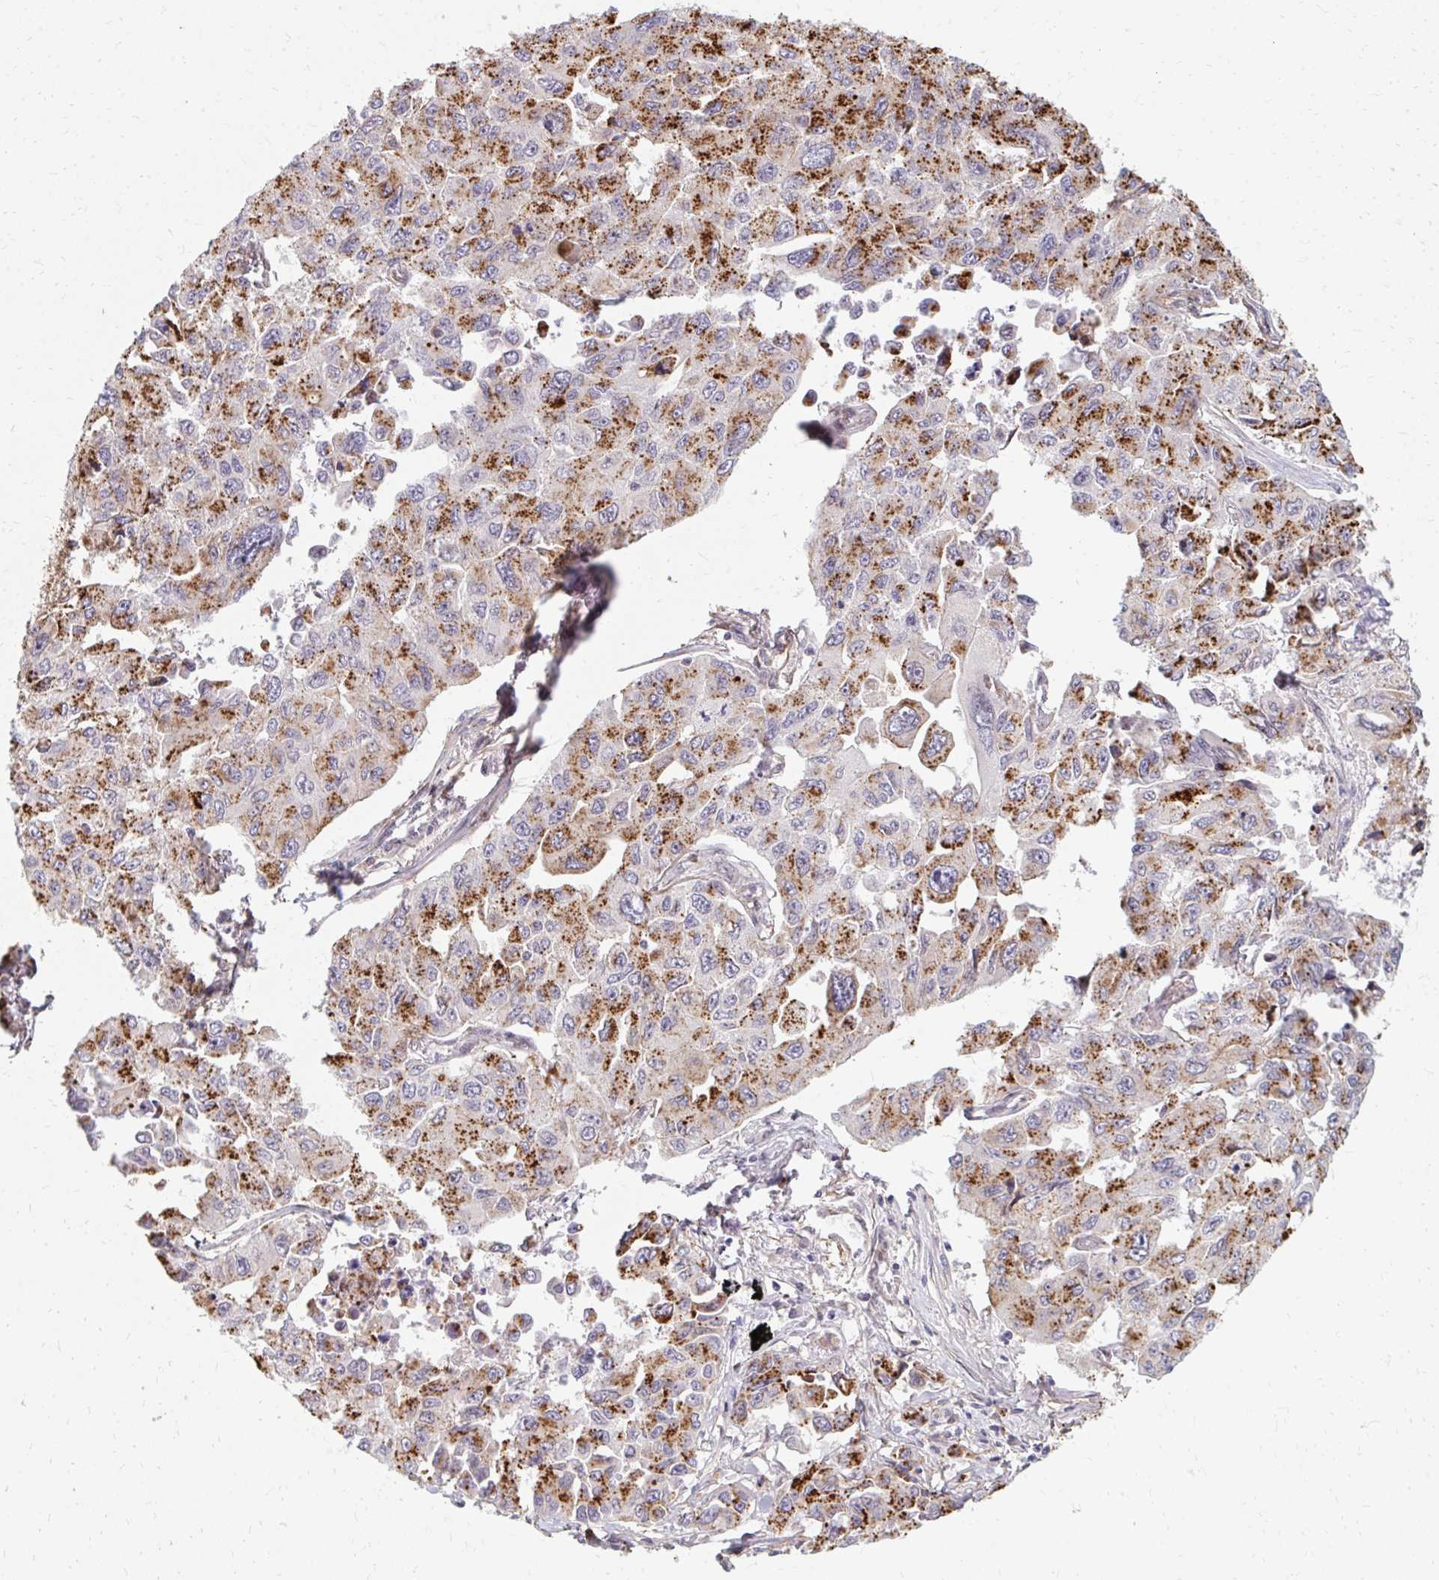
{"staining": {"intensity": "strong", "quantity": "25%-75%", "location": "cytoplasmic/membranous"}, "tissue": "lung cancer", "cell_type": "Tumor cells", "image_type": "cancer", "snomed": [{"axis": "morphology", "description": "Adenocarcinoma, NOS"}, {"axis": "topography", "description": "Lung"}], "caption": "This is an image of immunohistochemistry (IHC) staining of lung adenocarcinoma, which shows strong staining in the cytoplasmic/membranous of tumor cells.", "gene": "GPC5", "patient": {"sex": "male", "age": 64}}